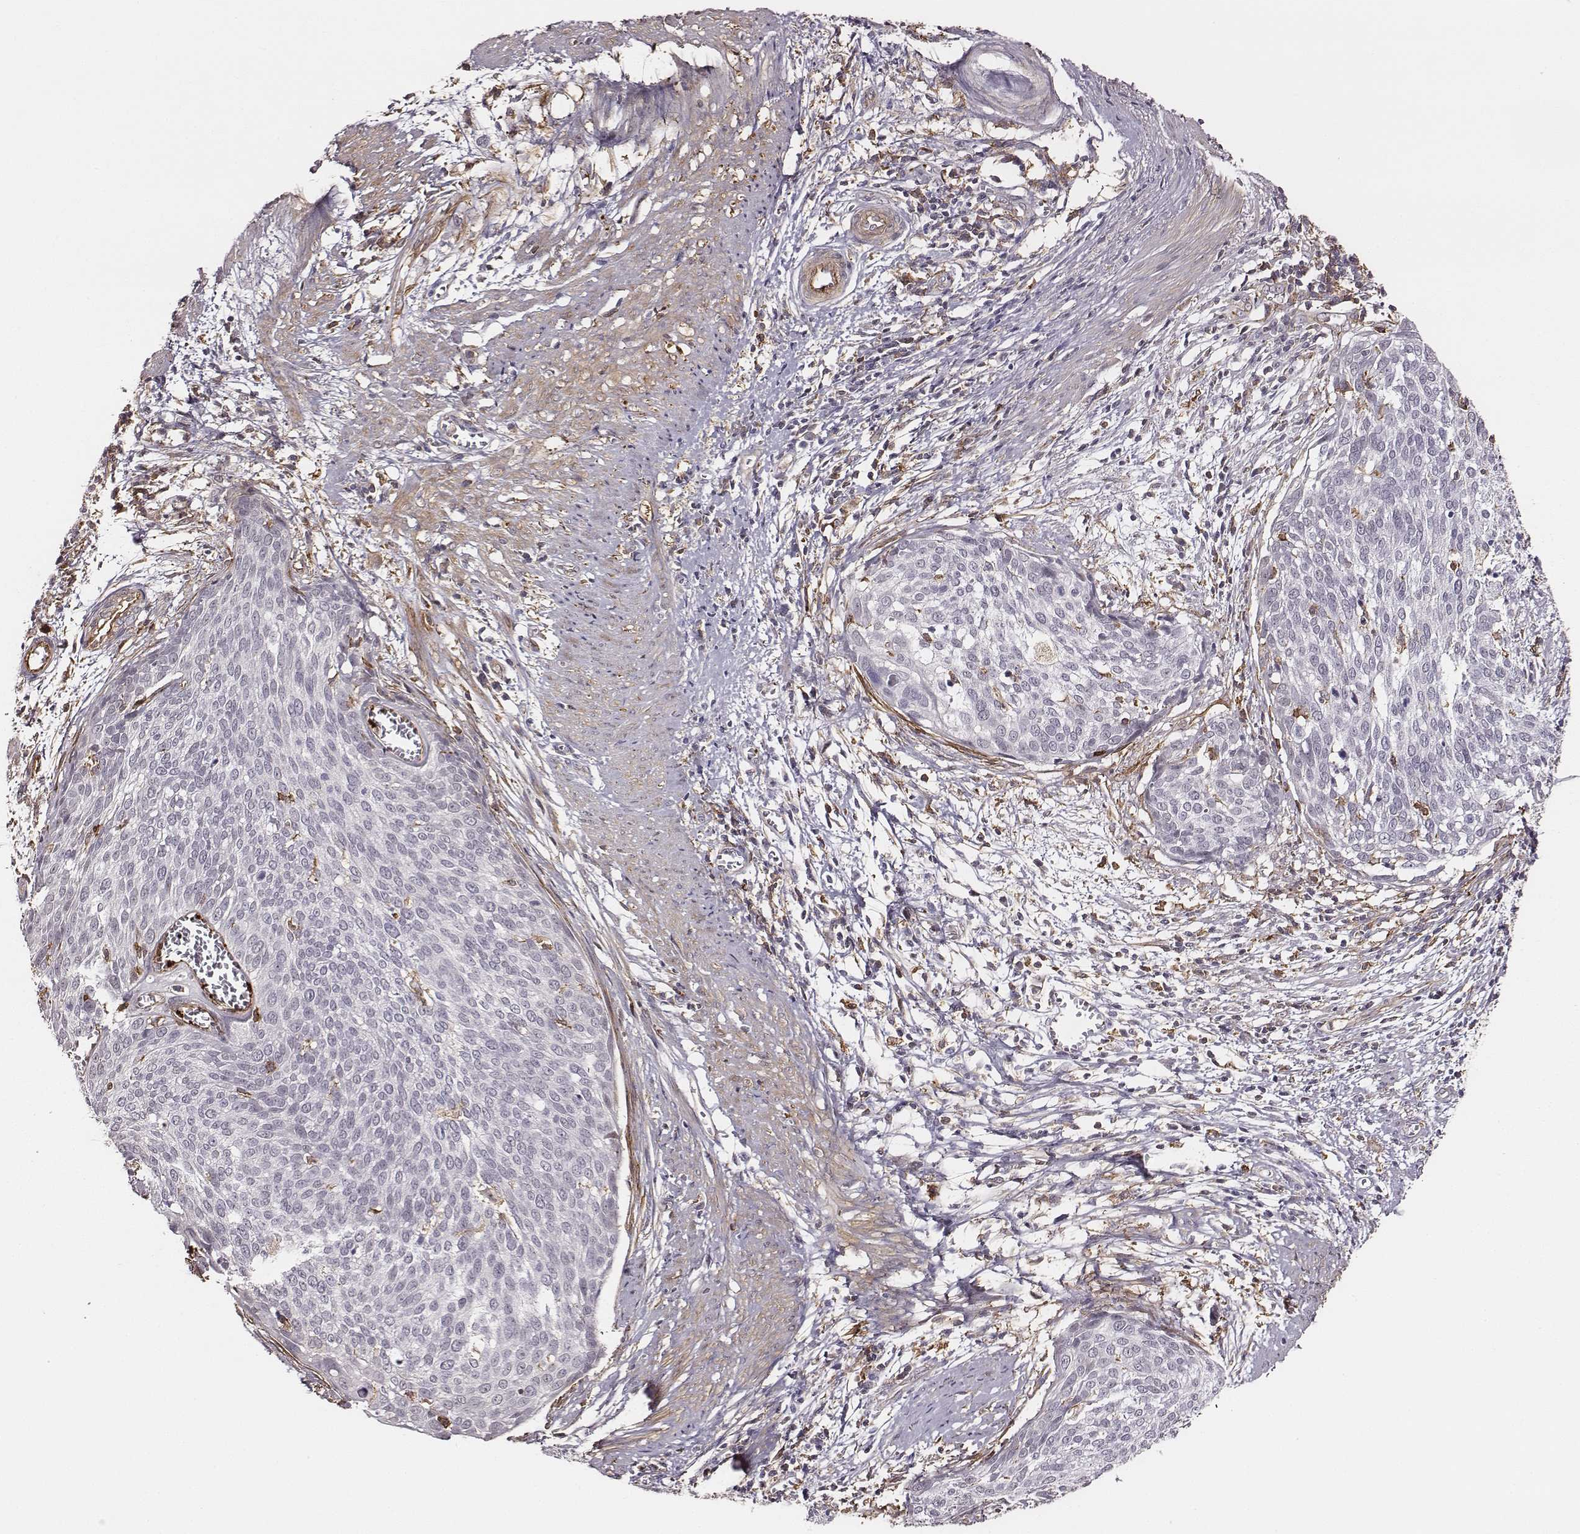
{"staining": {"intensity": "negative", "quantity": "none", "location": "none"}, "tissue": "cervical cancer", "cell_type": "Tumor cells", "image_type": "cancer", "snomed": [{"axis": "morphology", "description": "Squamous cell carcinoma, NOS"}, {"axis": "topography", "description": "Cervix"}], "caption": "This is an IHC image of human squamous cell carcinoma (cervical). There is no expression in tumor cells.", "gene": "ZYX", "patient": {"sex": "female", "age": 39}}